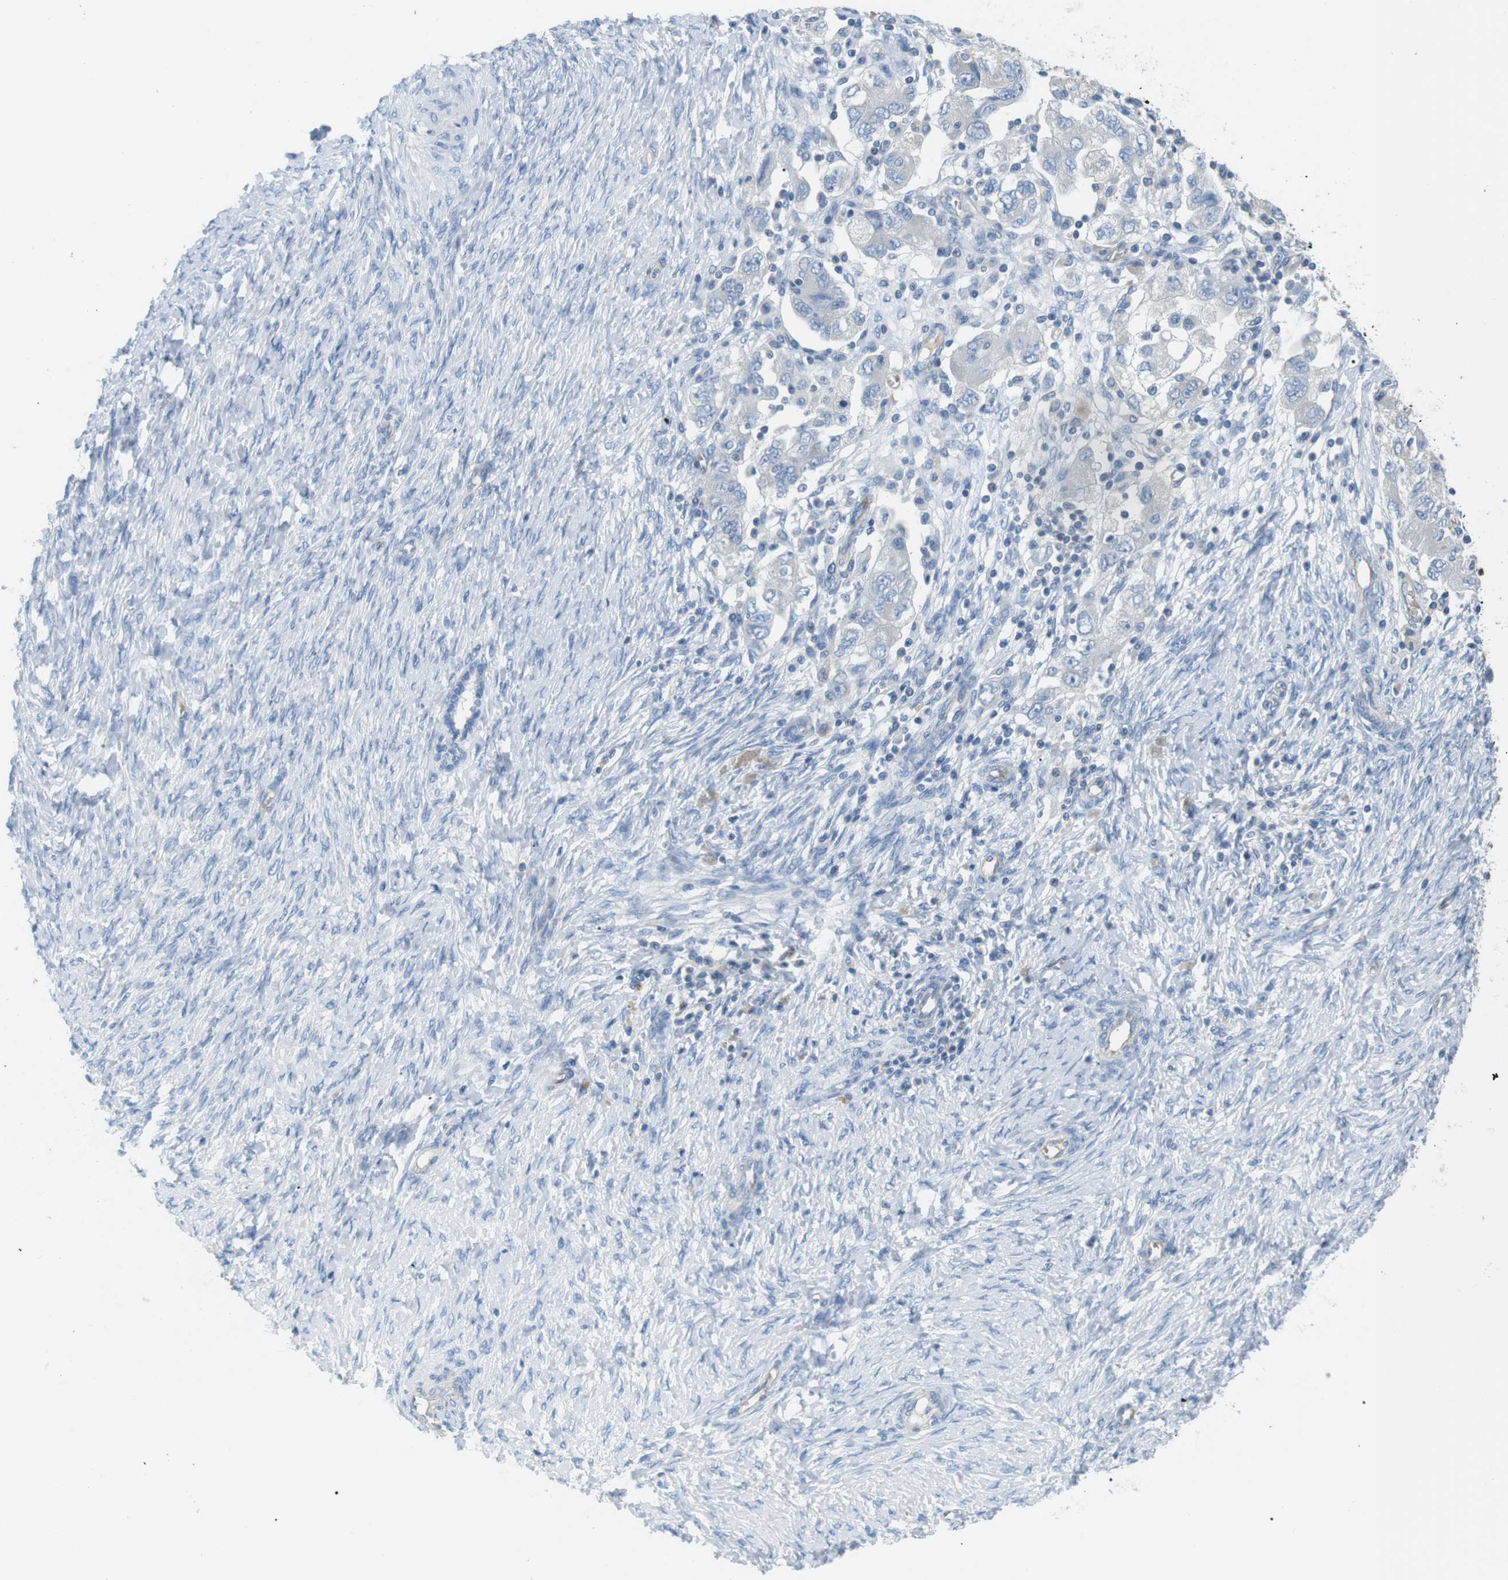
{"staining": {"intensity": "negative", "quantity": "none", "location": "none"}, "tissue": "ovarian cancer", "cell_type": "Tumor cells", "image_type": "cancer", "snomed": [{"axis": "morphology", "description": "Carcinoma, NOS"}, {"axis": "morphology", "description": "Cystadenocarcinoma, serous, NOS"}, {"axis": "topography", "description": "Ovary"}], "caption": "Human carcinoma (ovarian) stained for a protein using immunohistochemistry (IHC) demonstrates no positivity in tumor cells.", "gene": "ADCY10", "patient": {"sex": "female", "age": 69}}